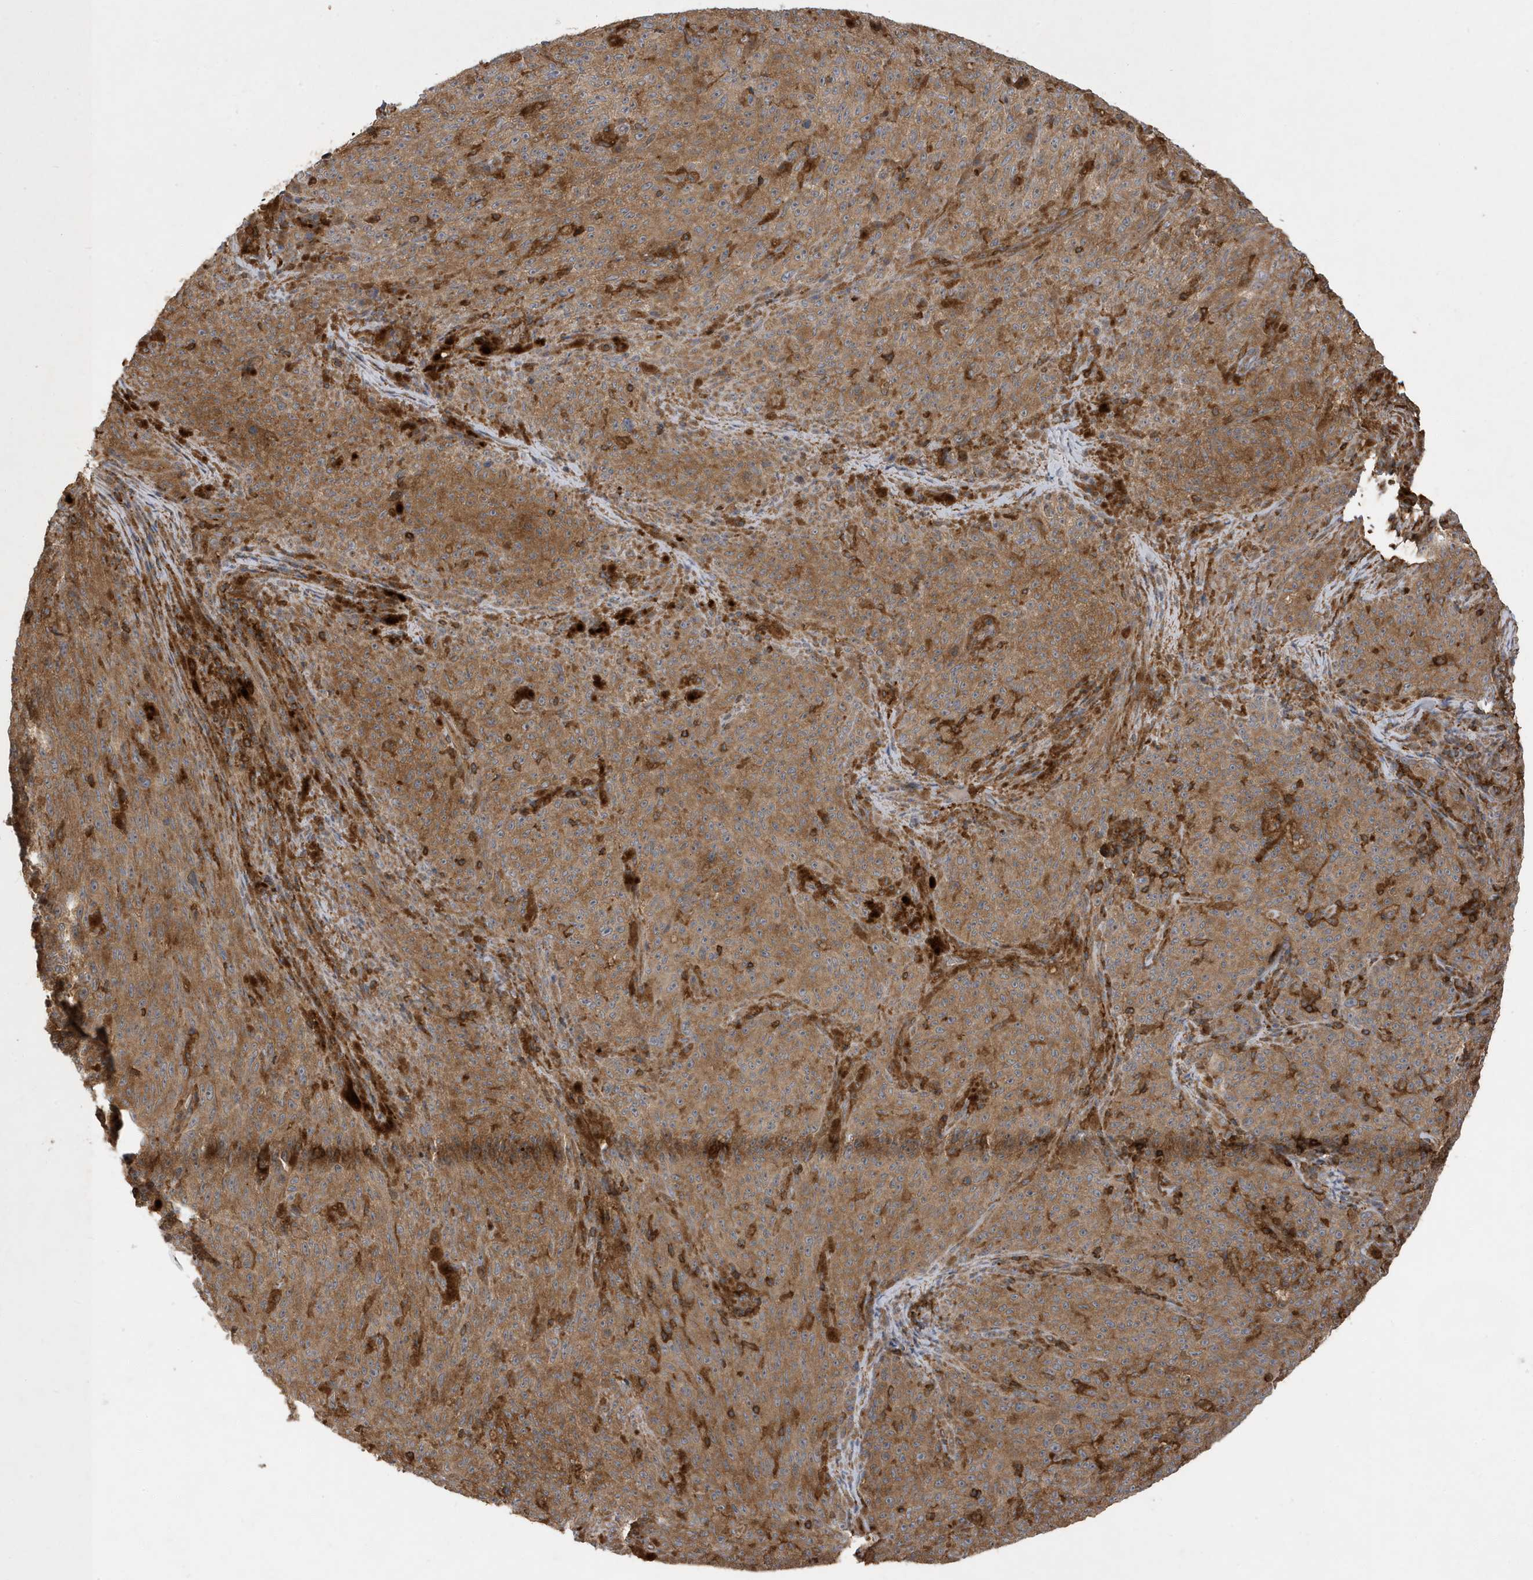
{"staining": {"intensity": "moderate", "quantity": ">75%", "location": "cytoplasmic/membranous"}, "tissue": "melanoma", "cell_type": "Tumor cells", "image_type": "cancer", "snomed": [{"axis": "morphology", "description": "Malignant melanoma, NOS"}, {"axis": "topography", "description": "Skin"}], "caption": "This is an image of IHC staining of melanoma, which shows moderate staining in the cytoplasmic/membranous of tumor cells.", "gene": "LAPTM4A", "patient": {"sex": "female", "age": 82}}